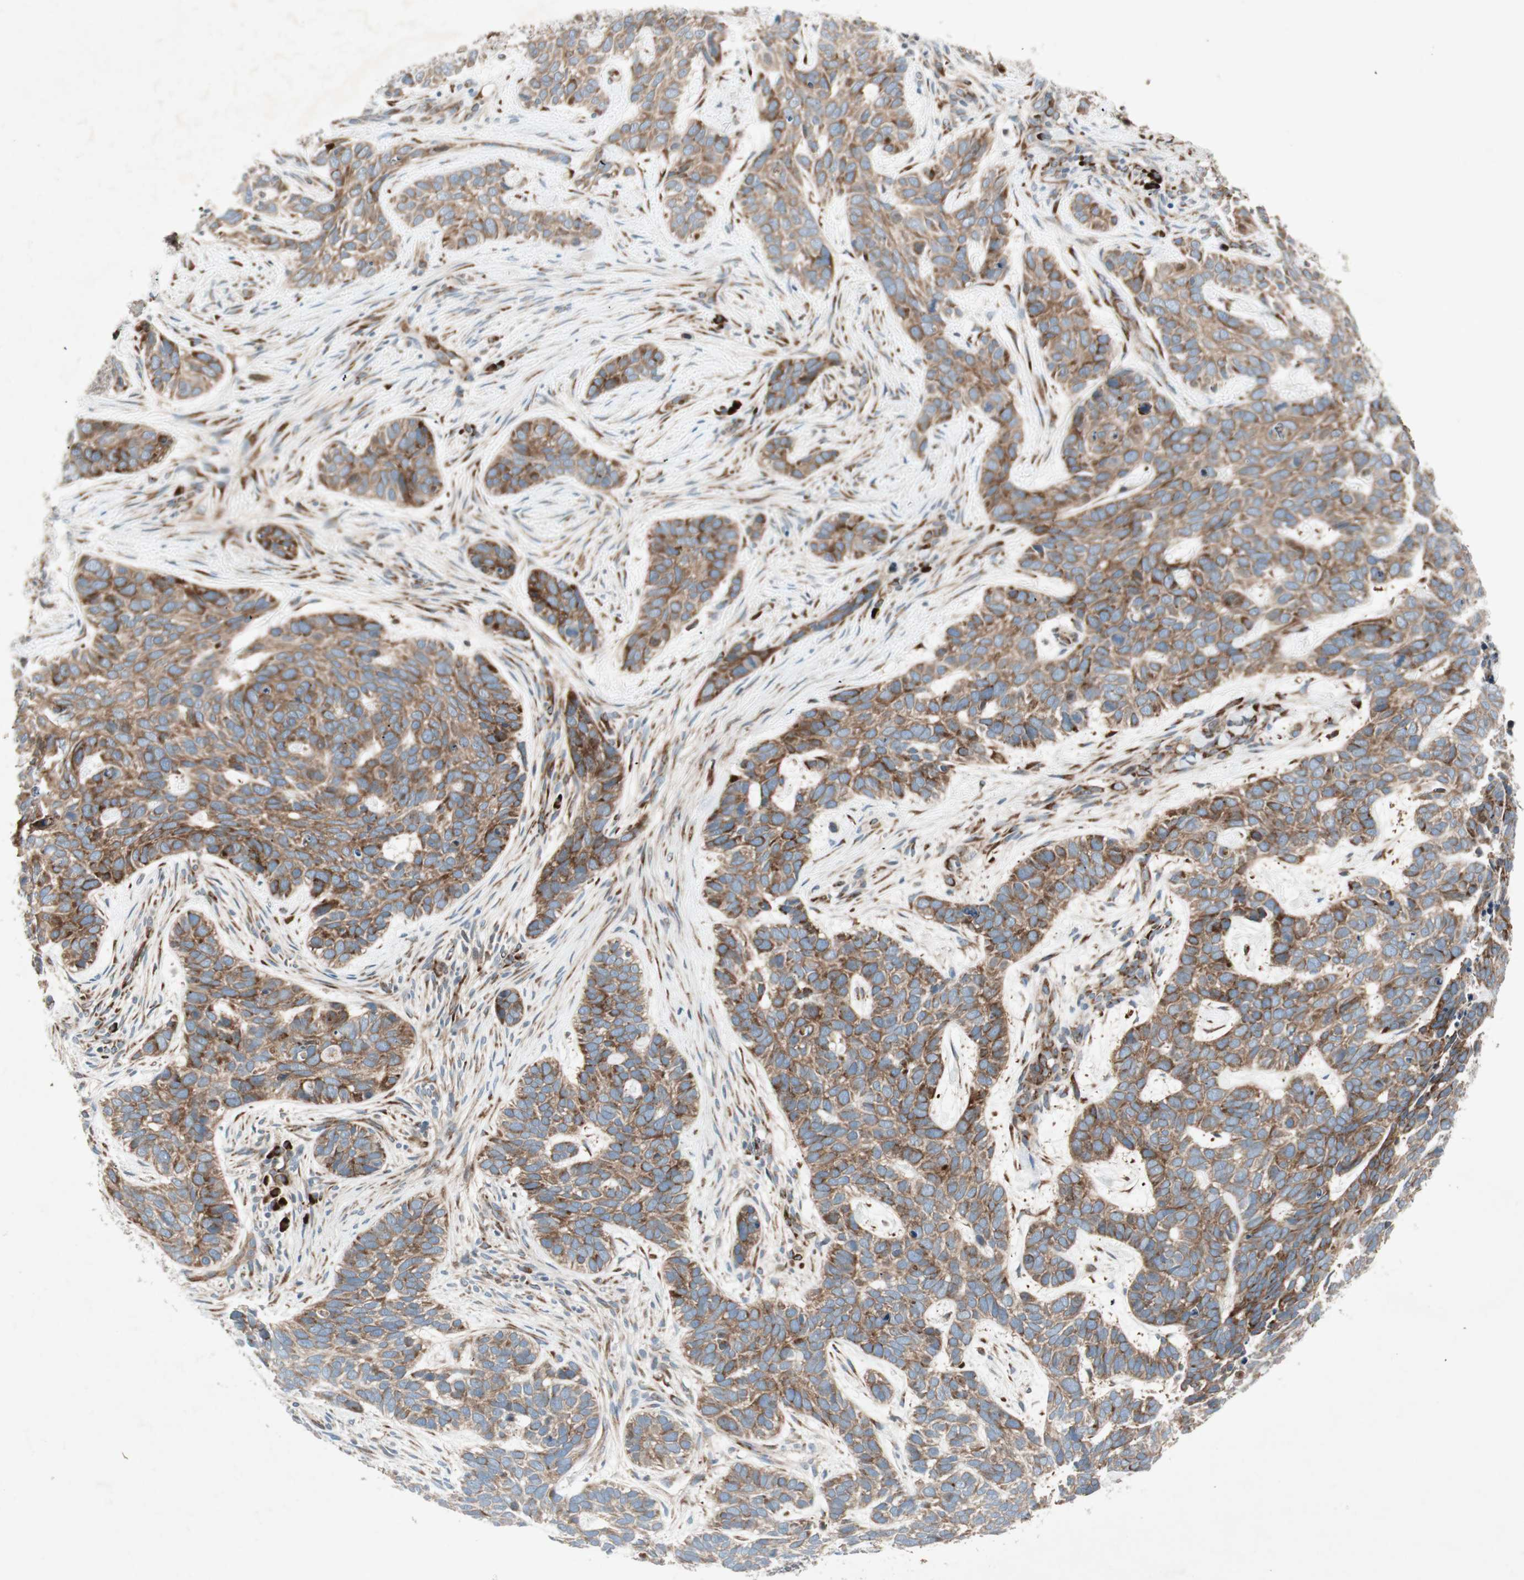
{"staining": {"intensity": "strong", "quantity": ">75%", "location": "cytoplasmic/membranous"}, "tissue": "skin cancer", "cell_type": "Tumor cells", "image_type": "cancer", "snomed": [{"axis": "morphology", "description": "Basal cell carcinoma"}, {"axis": "topography", "description": "Skin"}], "caption": "Protein staining exhibits strong cytoplasmic/membranous expression in approximately >75% of tumor cells in skin cancer.", "gene": "APOO", "patient": {"sex": "male", "age": 87}}